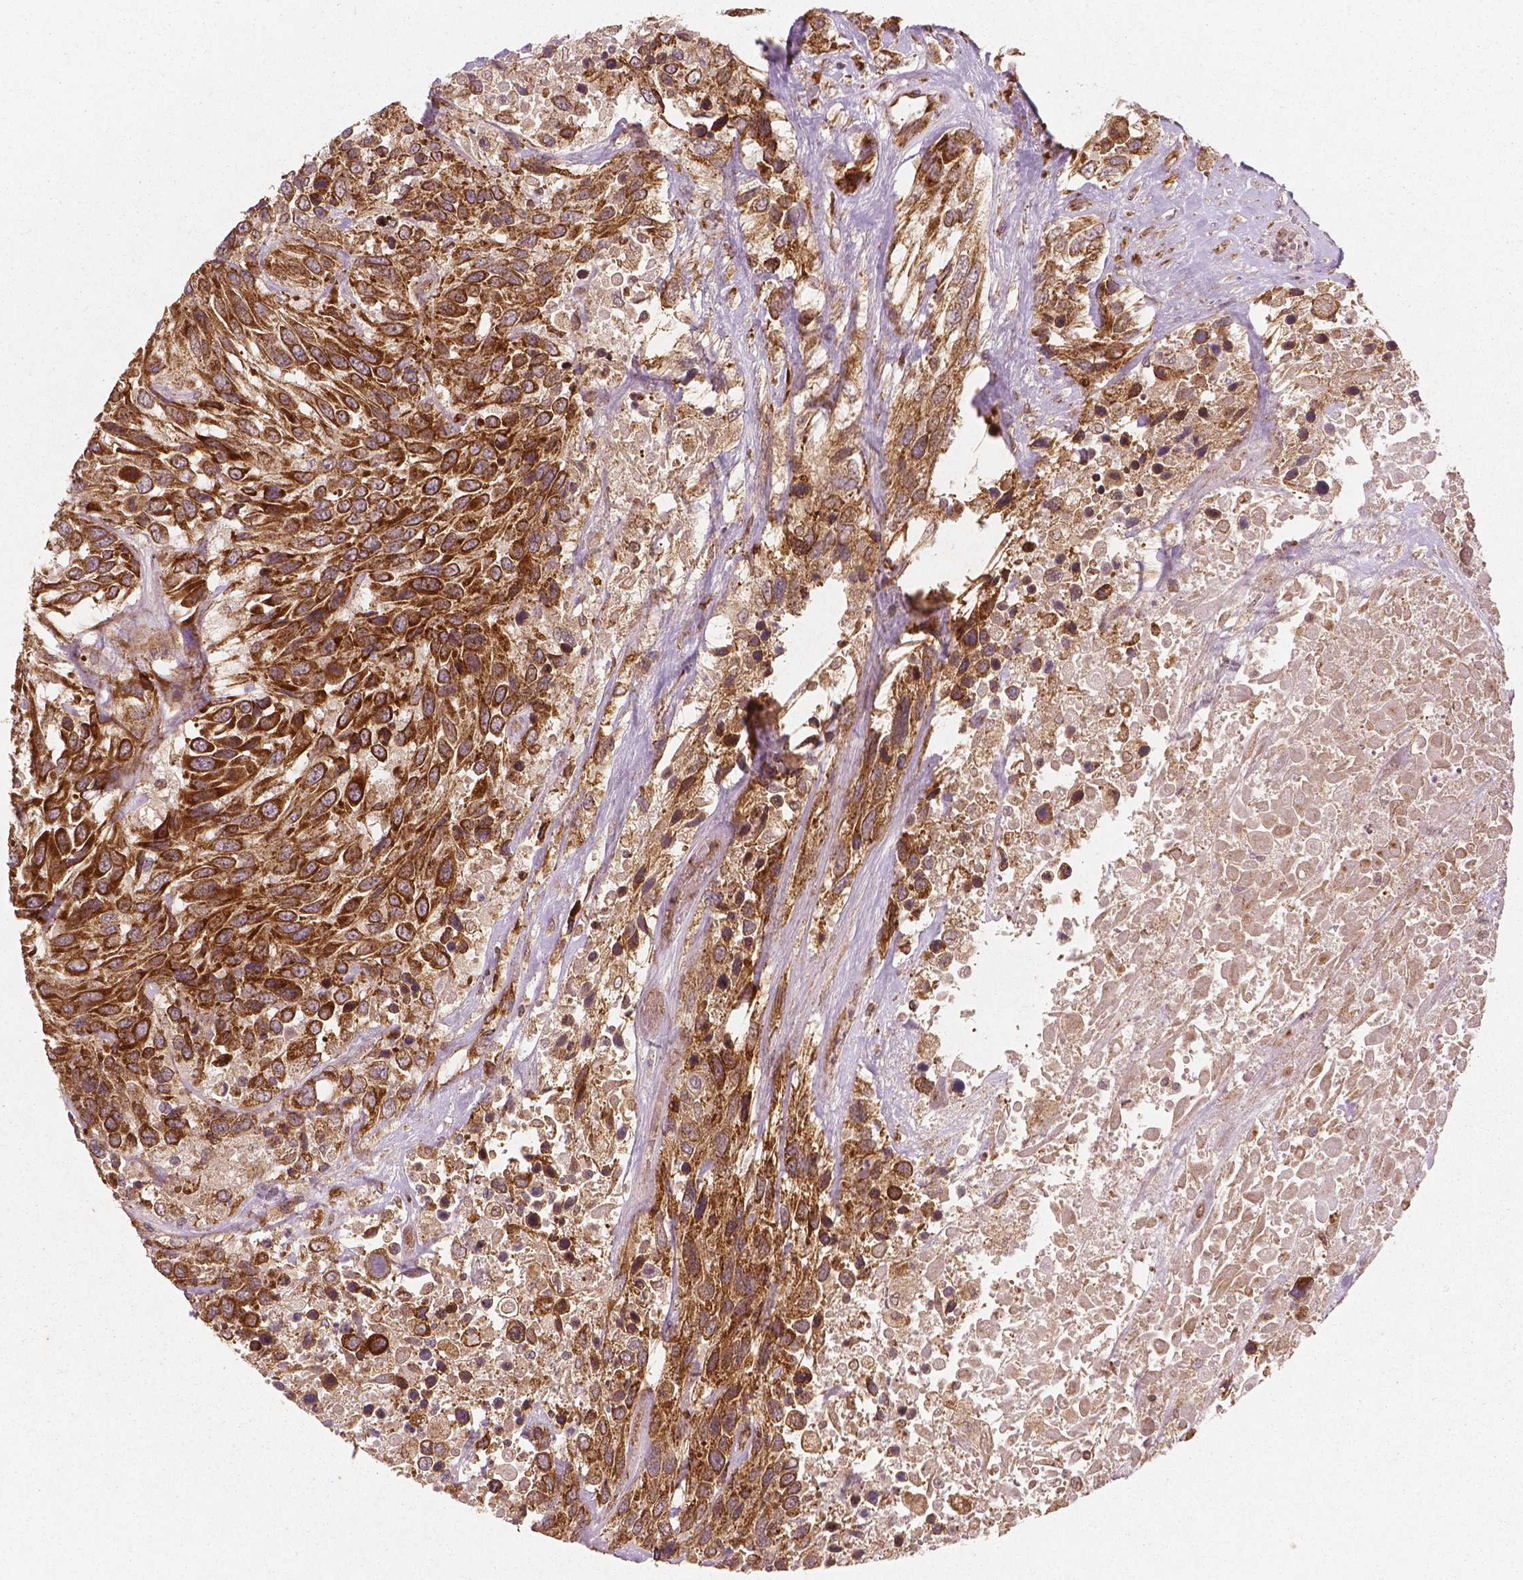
{"staining": {"intensity": "strong", "quantity": ">75%", "location": "cytoplasmic/membranous"}, "tissue": "urothelial cancer", "cell_type": "Tumor cells", "image_type": "cancer", "snomed": [{"axis": "morphology", "description": "Urothelial carcinoma, High grade"}, {"axis": "topography", "description": "Urinary bladder"}], "caption": "A high amount of strong cytoplasmic/membranous staining is identified in about >75% of tumor cells in high-grade urothelial carcinoma tissue.", "gene": "PGAM5", "patient": {"sex": "female", "age": 70}}